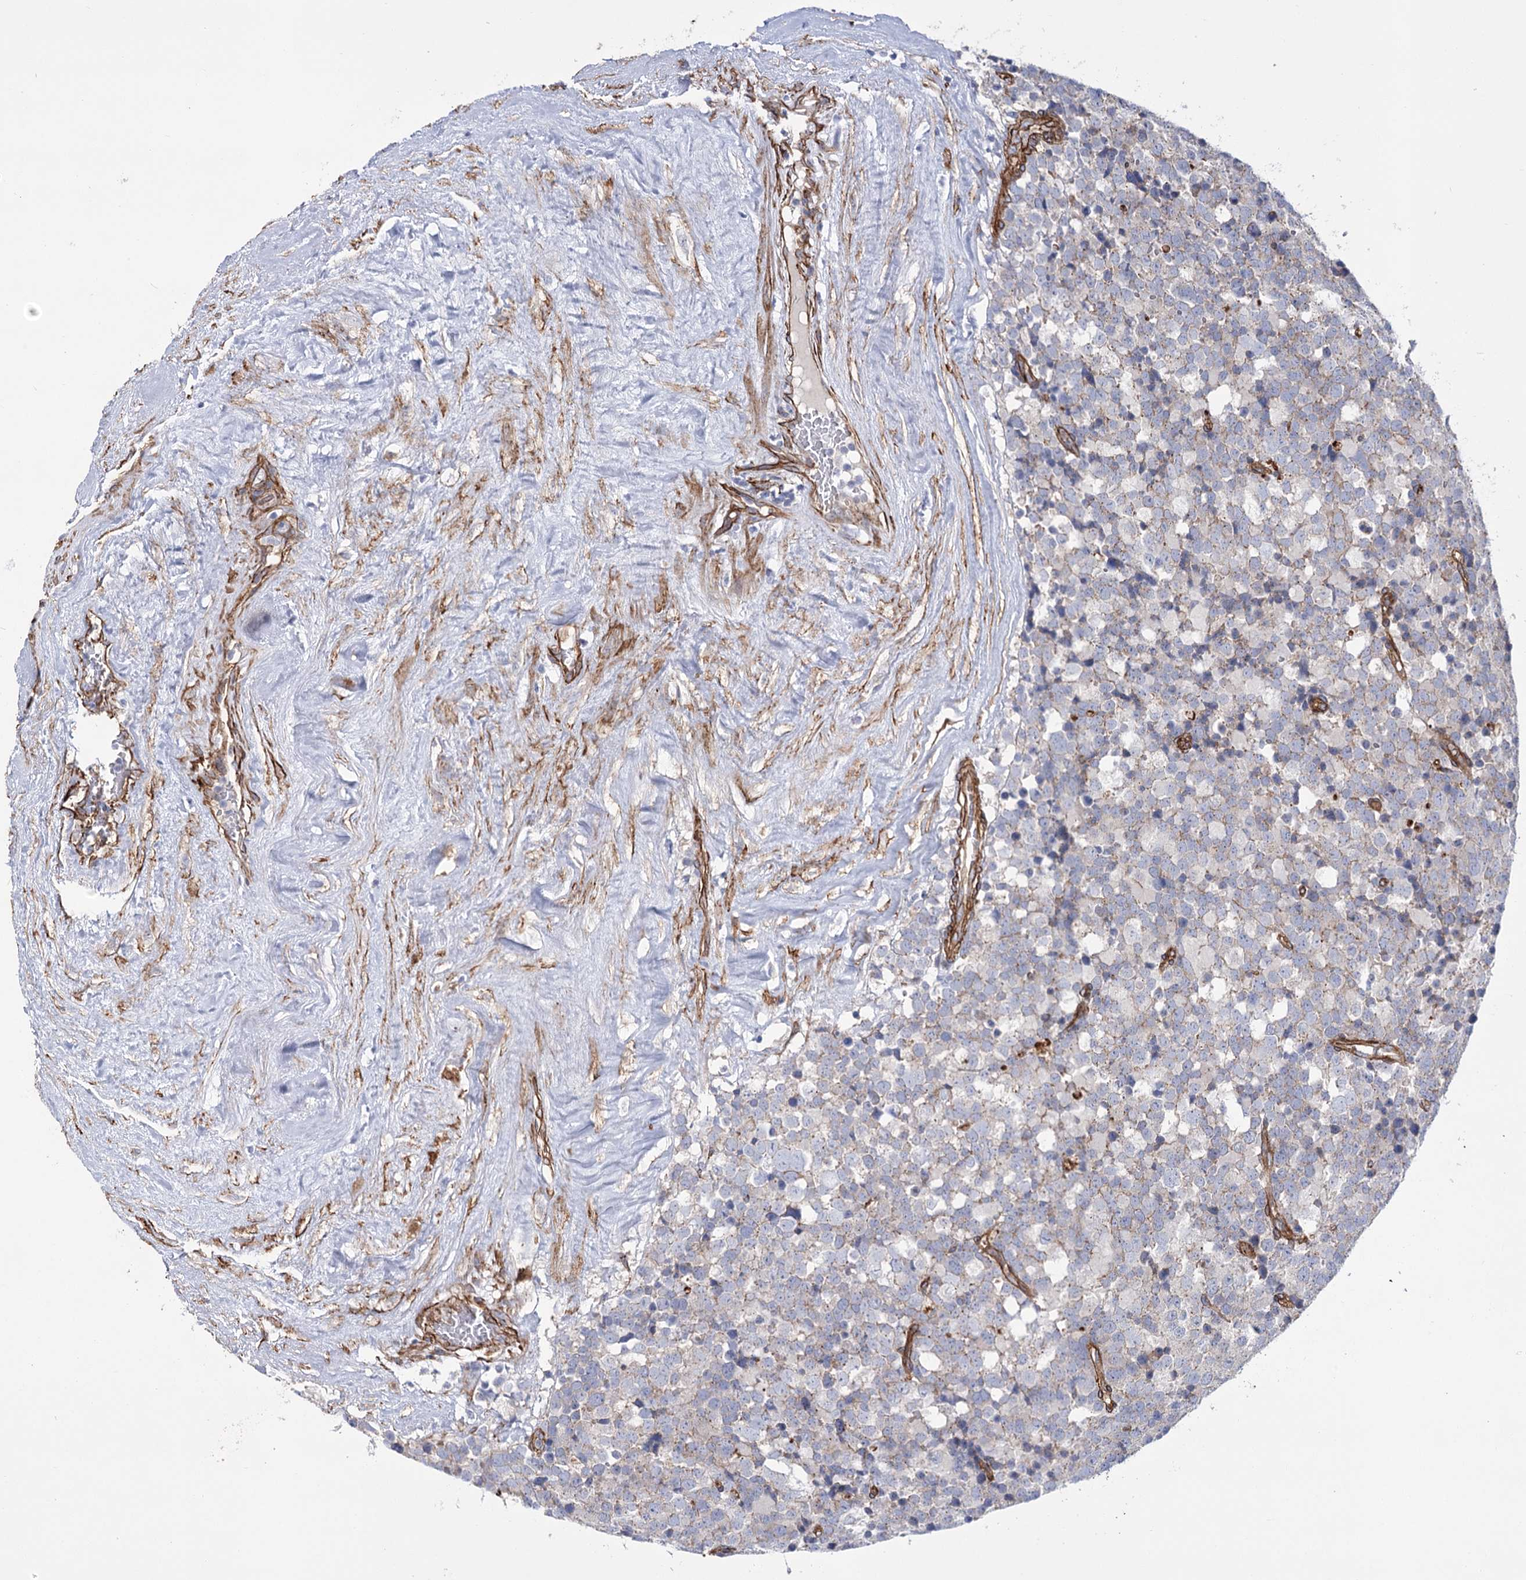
{"staining": {"intensity": "negative", "quantity": "none", "location": "none"}, "tissue": "testis cancer", "cell_type": "Tumor cells", "image_type": "cancer", "snomed": [{"axis": "morphology", "description": "Seminoma, NOS"}, {"axis": "topography", "description": "Testis"}], "caption": "There is no significant expression in tumor cells of testis cancer (seminoma).", "gene": "TMEM164", "patient": {"sex": "male", "age": 71}}